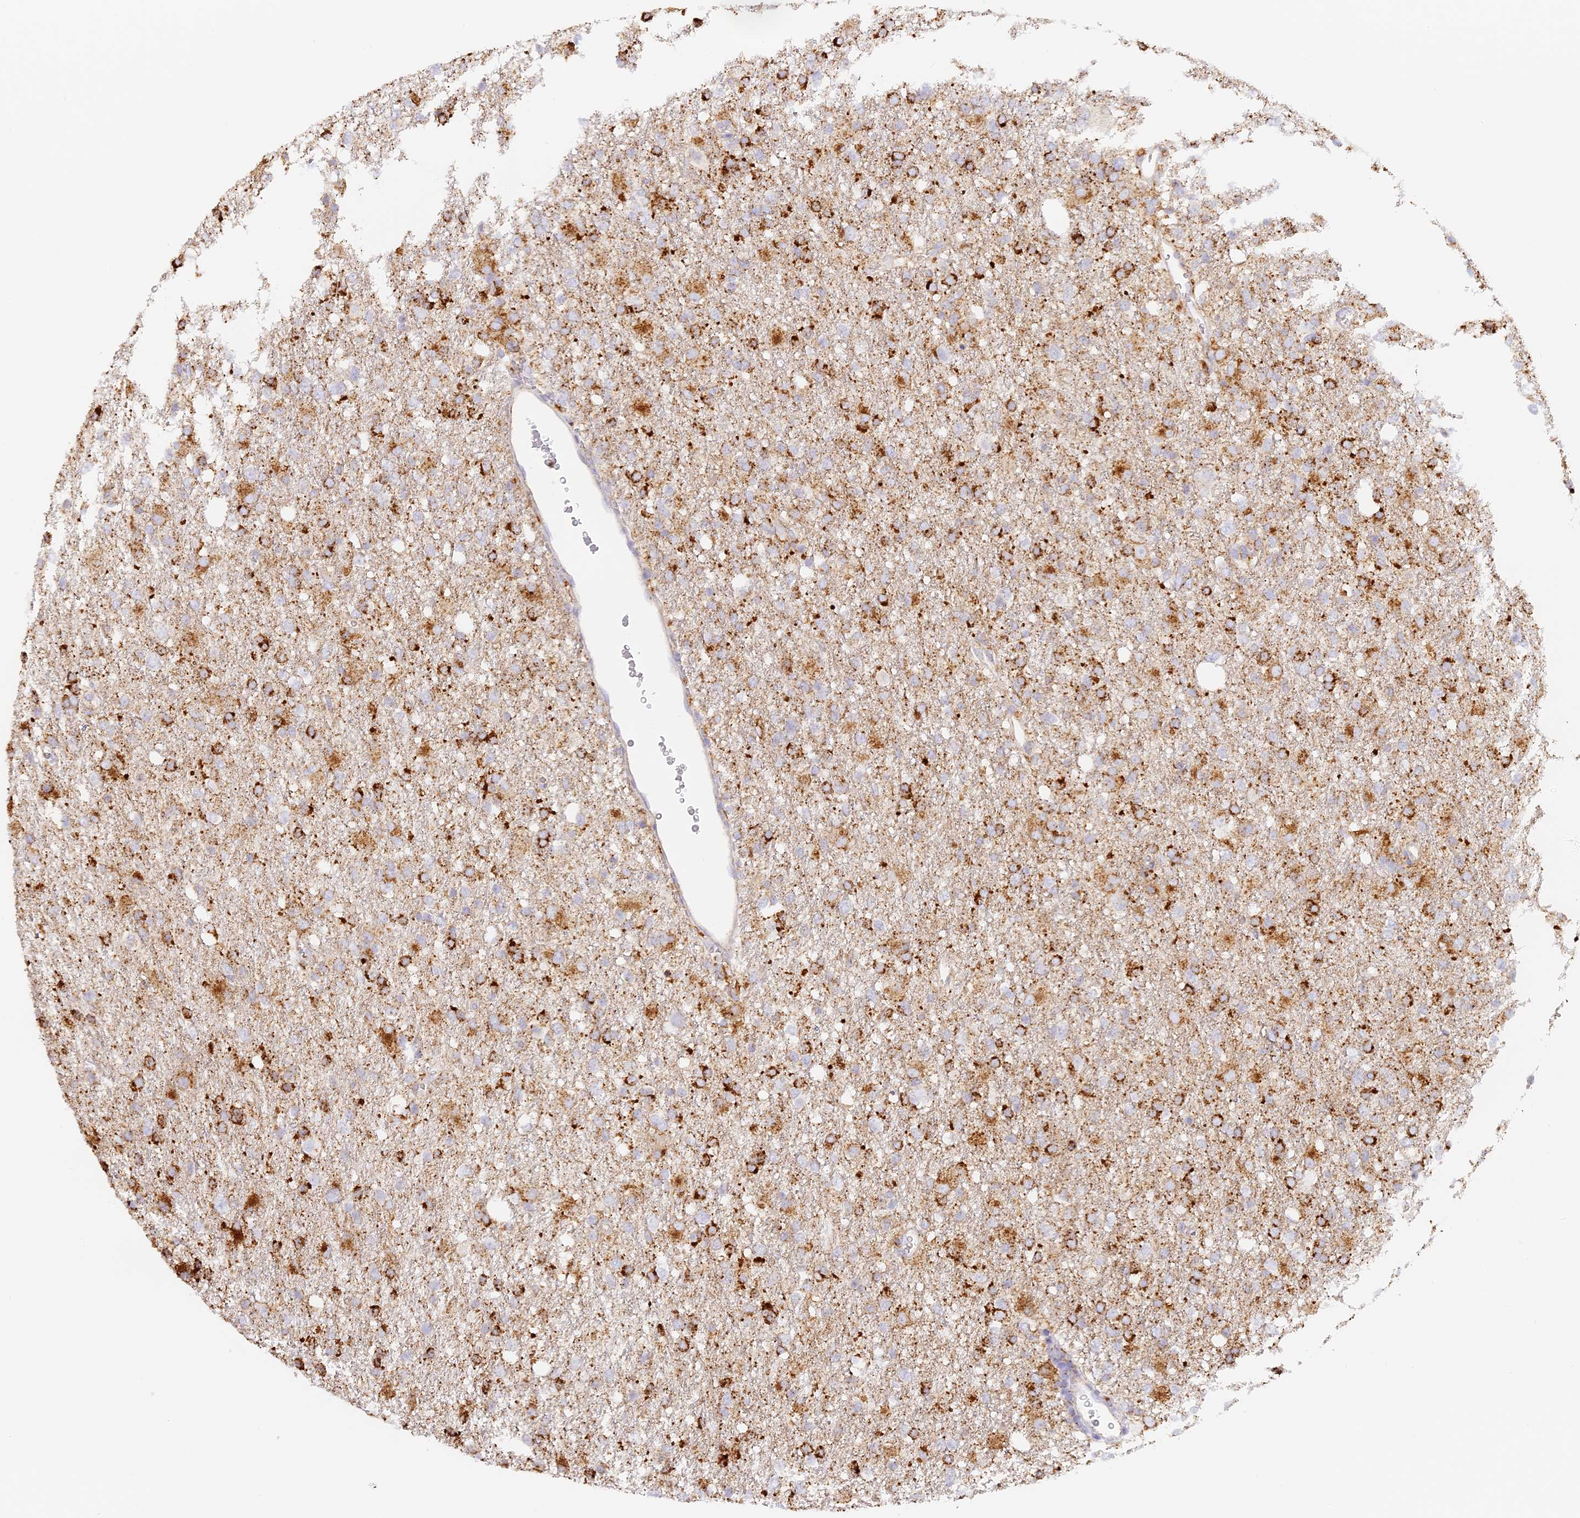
{"staining": {"intensity": "strong", "quantity": "25%-75%", "location": "cytoplasmic/membranous"}, "tissue": "glioma", "cell_type": "Tumor cells", "image_type": "cancer", "snomed": [{"axis": "morphology", "description": "Glioma, malignant, High grade"}, {"axis": "topography", "description": "Brain"}], "caption": "A brown stain highlights strong cytoplasmic/membranous staining of a protein in human glioma tumor cells.", "gene": "LAMP2", "patient": {"sex": "female", "age": 57}}